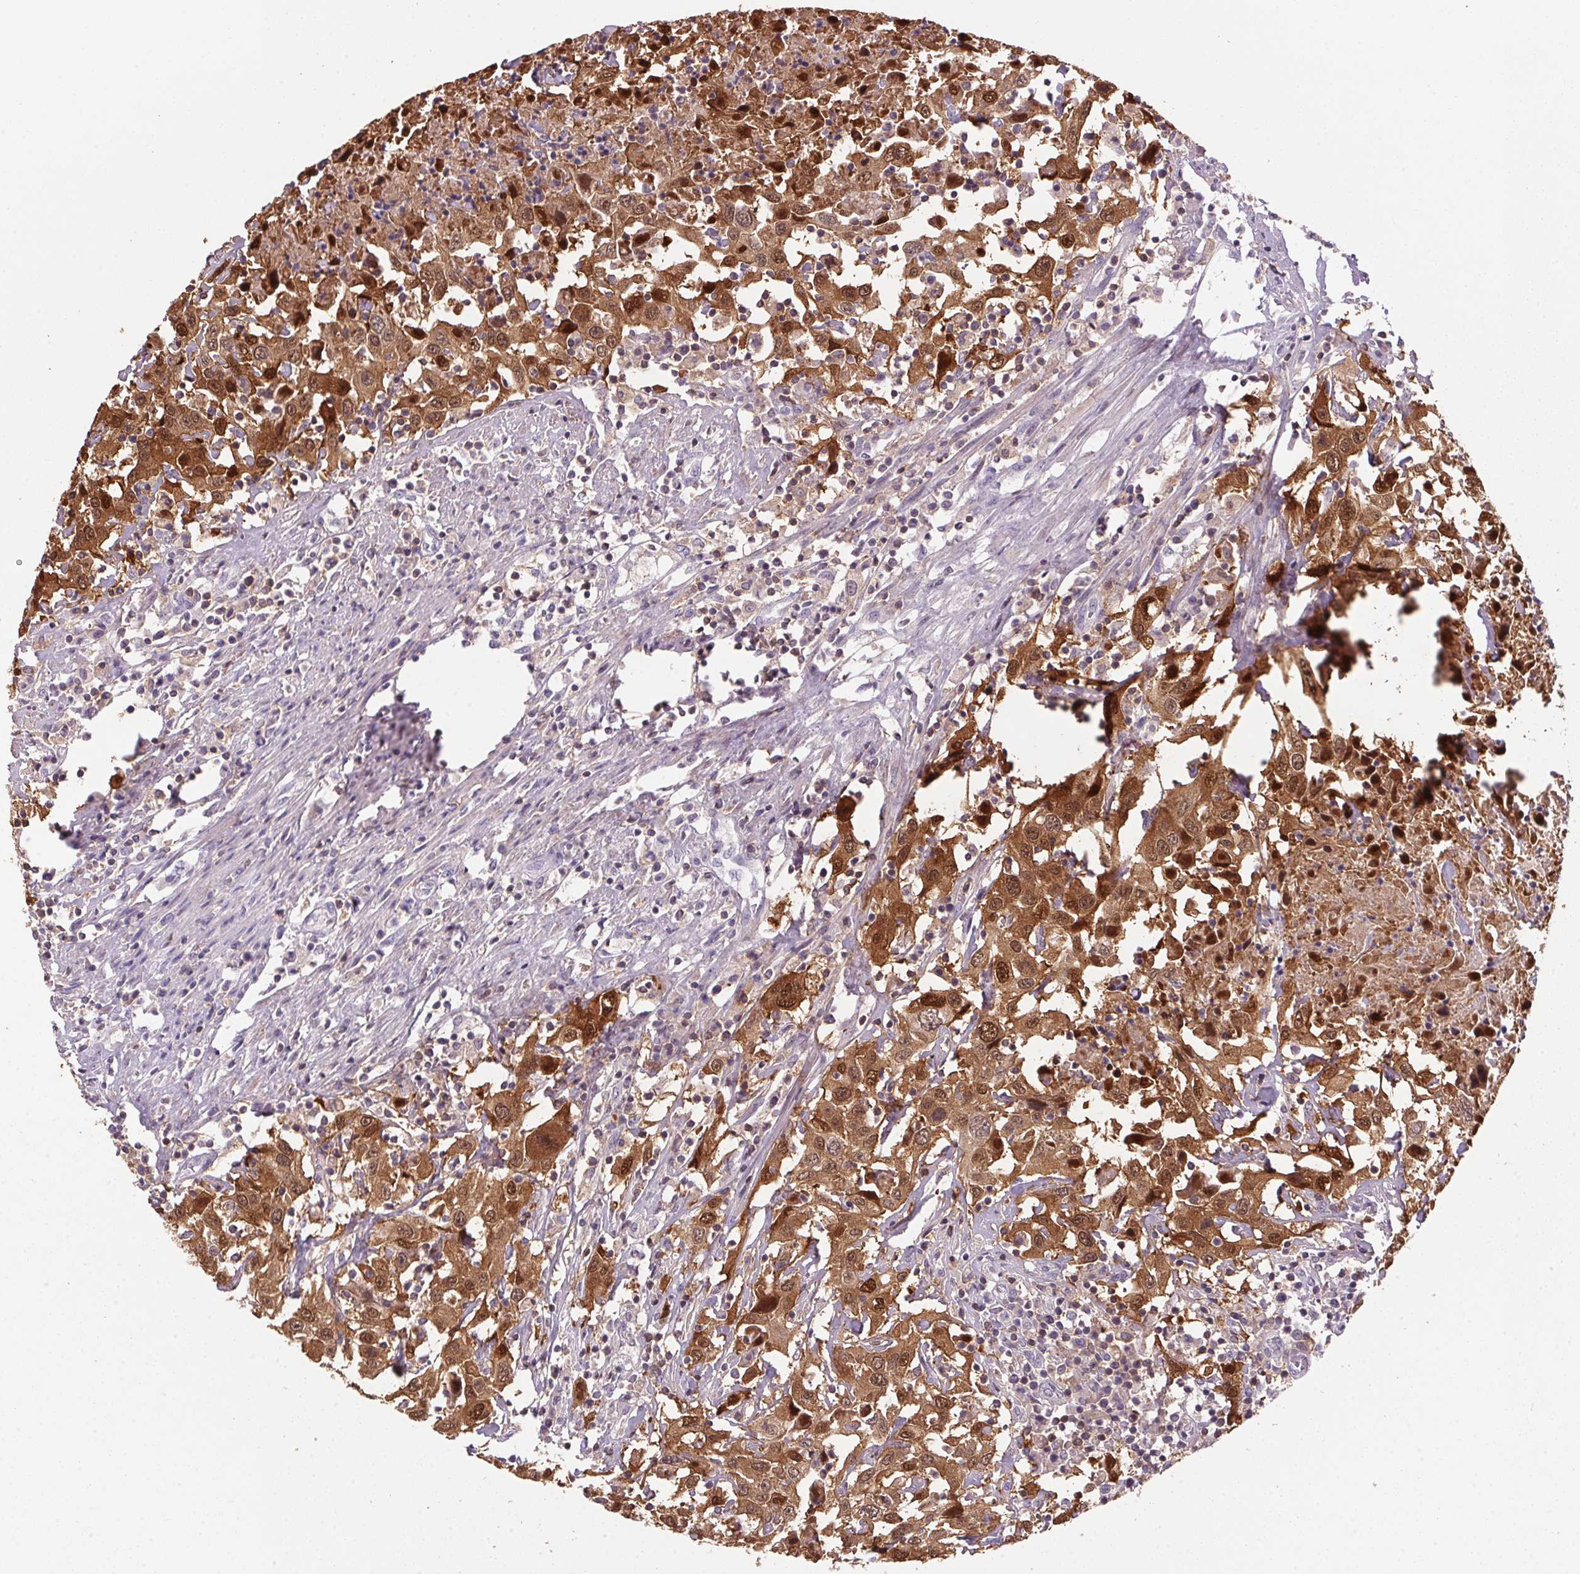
{"staining": {"intensity": "strong", "quantity": ">75%", "location": "cytoplasmic/membranous,nuclear"}, "tissue": "urothelial cancer", "cell_type": "Tumor cells", "image_type": "cancer", "snomed": [{"axis": "morphology", "description": "Urothelial carcinoma, High grade"}, {"axis": "topography", "description": "Urinary bladder"}], "caption": "Immunohistochemistry (IHC) staining of urothelial cancer, which displays high levels of strong cytoplasmic/membranous and nuclear staining in approximately >75% of tumor cells indicating strong cytoplasmic/membranous and nuclear protein staining. The staining was performed using DAB (brown) for protein detection and nuclei were counterstained in hematoxylin (blue).", "gene": "S100A2", "patient": {"sex": "male", "age": 61}}